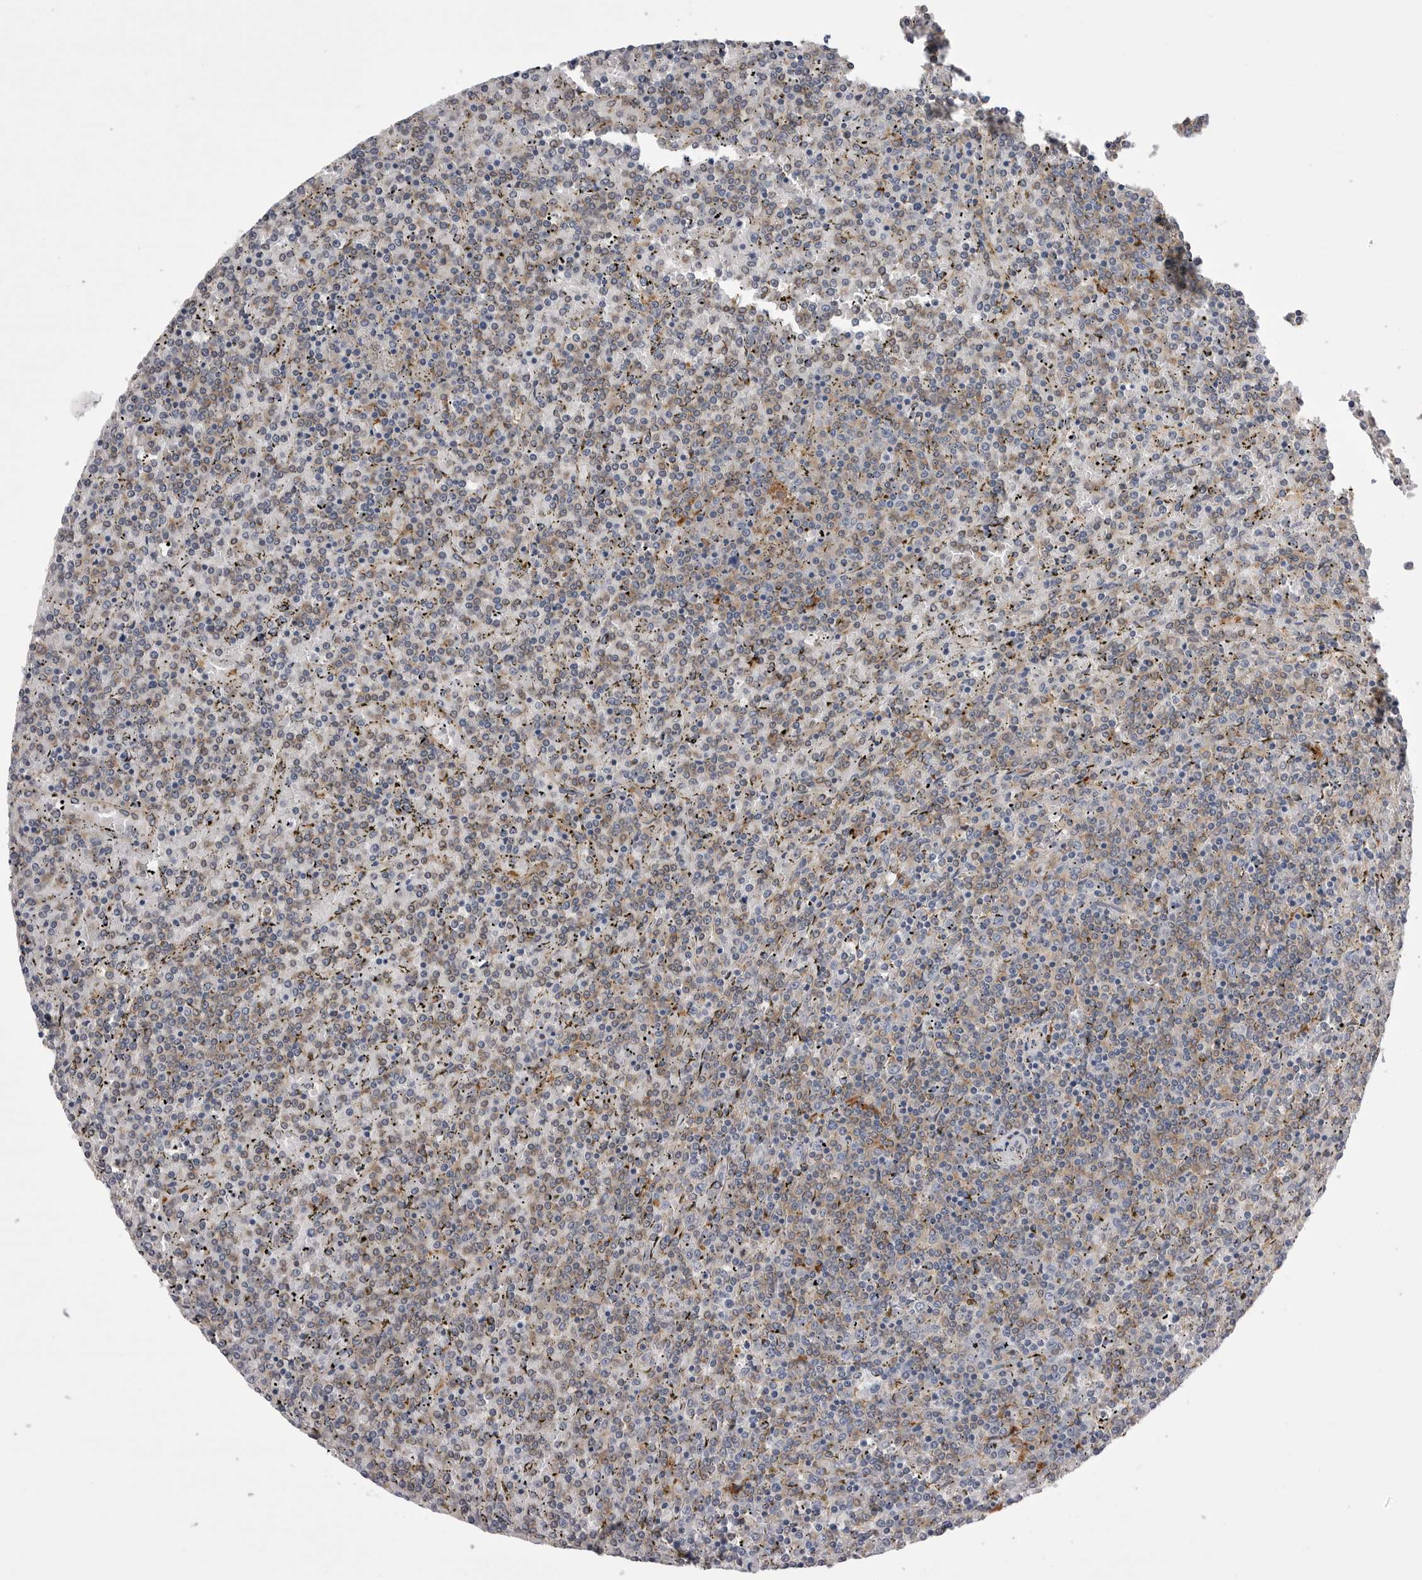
{"staining": {"intensity": "weak", "quantity": "<25%", "location": "cytoplasmic/membranous"}, "tissue": "lymphoma", "cell_type": "Tumor cells", "image_type": "cancer", "snomed": [{"axis": "morphology", "description": "Malignant lymphoma, non-Hodgkin's type, Low grade"}, {"axis": "topography", "description": "Spleen"}], "caption": "Human malignant lymphoma, non-Hodgkin's type (low-grade) stained for a protein using IHC shows no expression in tumor cells.", "gene": "VAC14", "patient": {"sex": "female", "age": 19}}